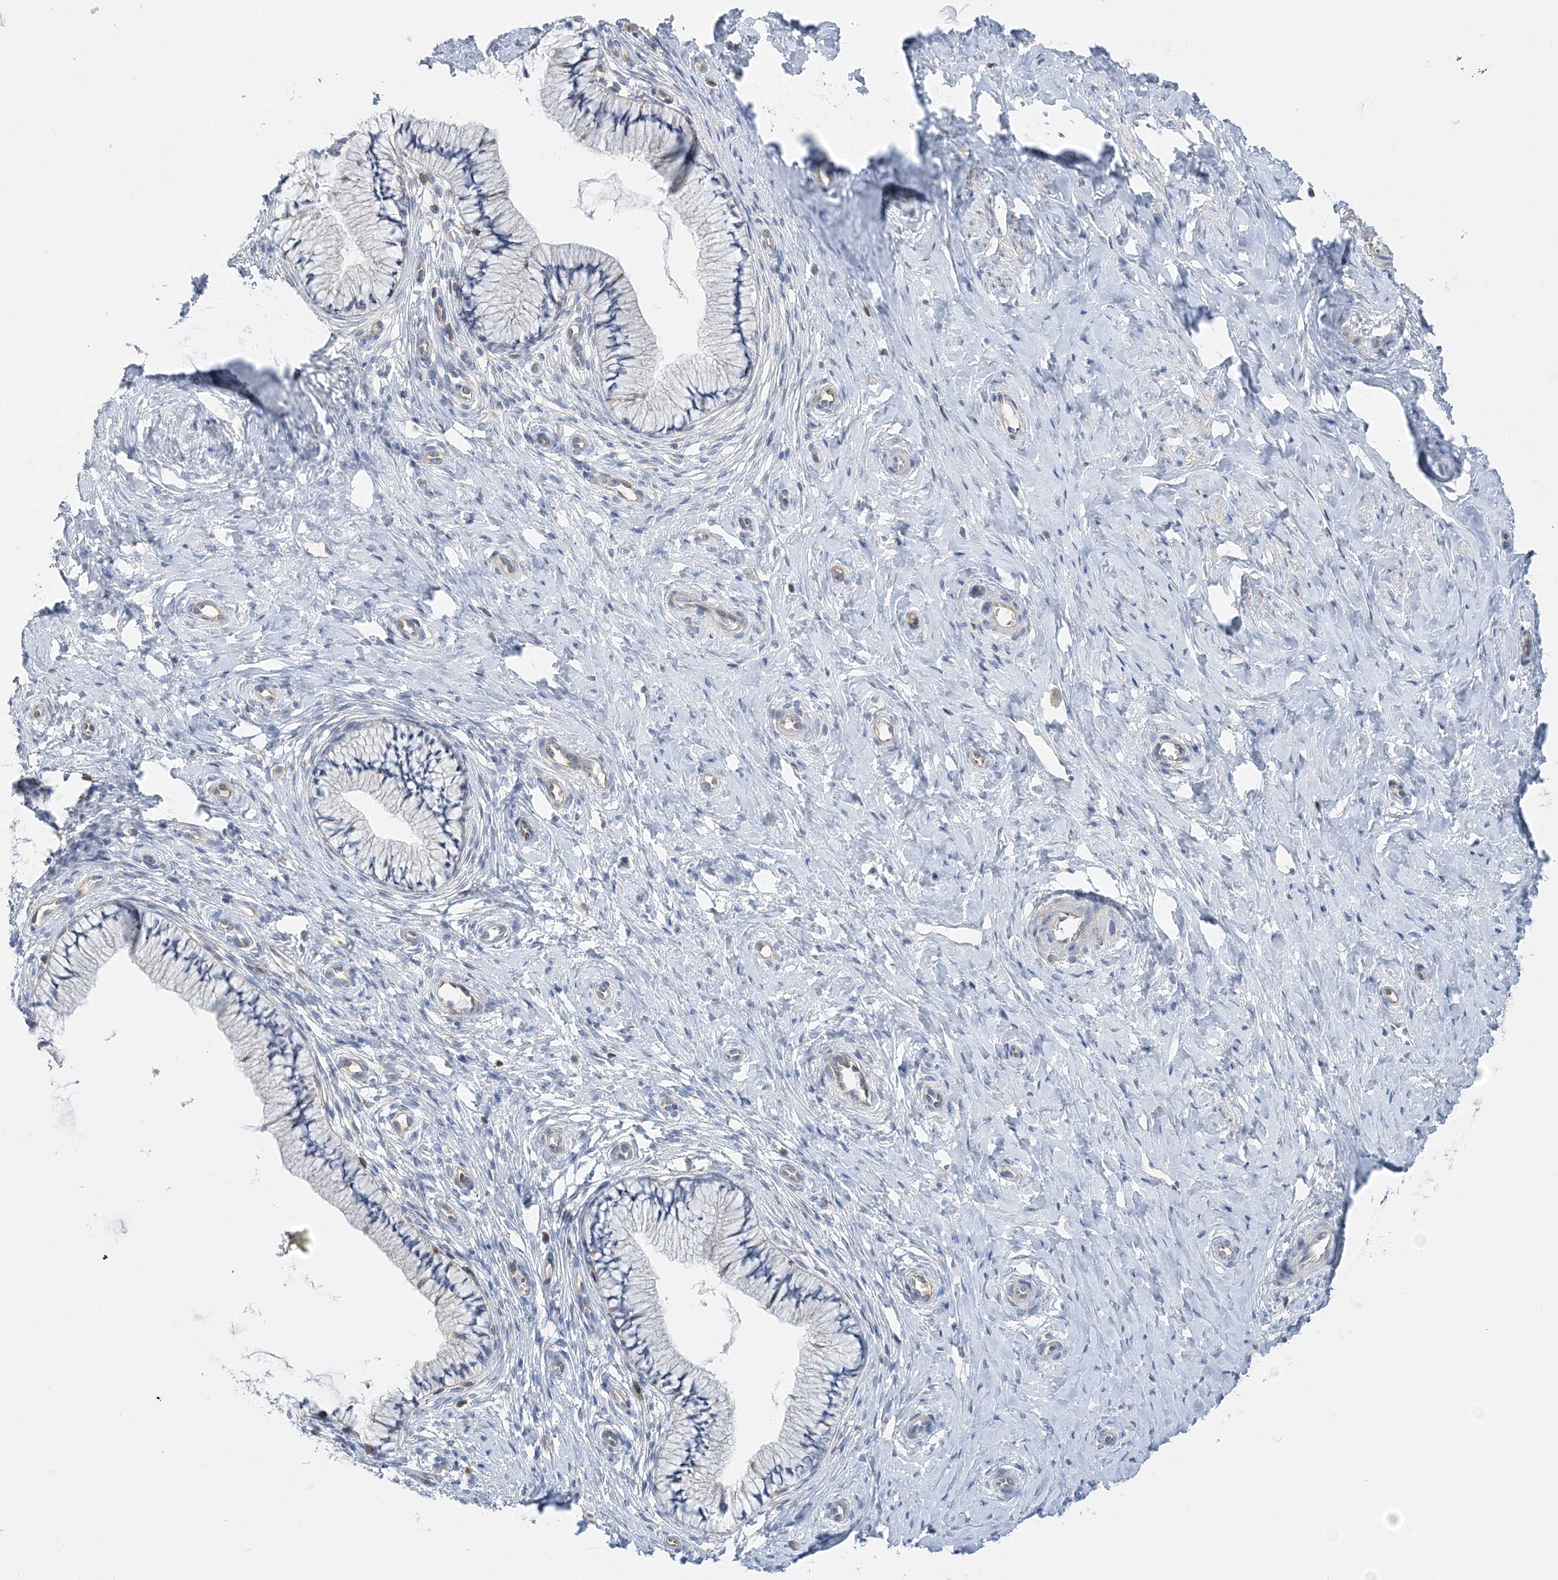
{"staining": {"intensity": "negative", "quantity": "none", "location": "none"}, "tissue": "cervix", "cell_type": "Glandular cells", "image_type": "normal", "snomed": [{"axis": "morphology", "description": "Normal tissue, NOS"}, {"axis": "topography", "description": "Cervix"}], "caption": "Cervix stained for a protein using immunohistochemistry demonstrates no positivity glandular cells.", "gene": "FAM114A2", "patient": {"sex": "female", "age": 36}}